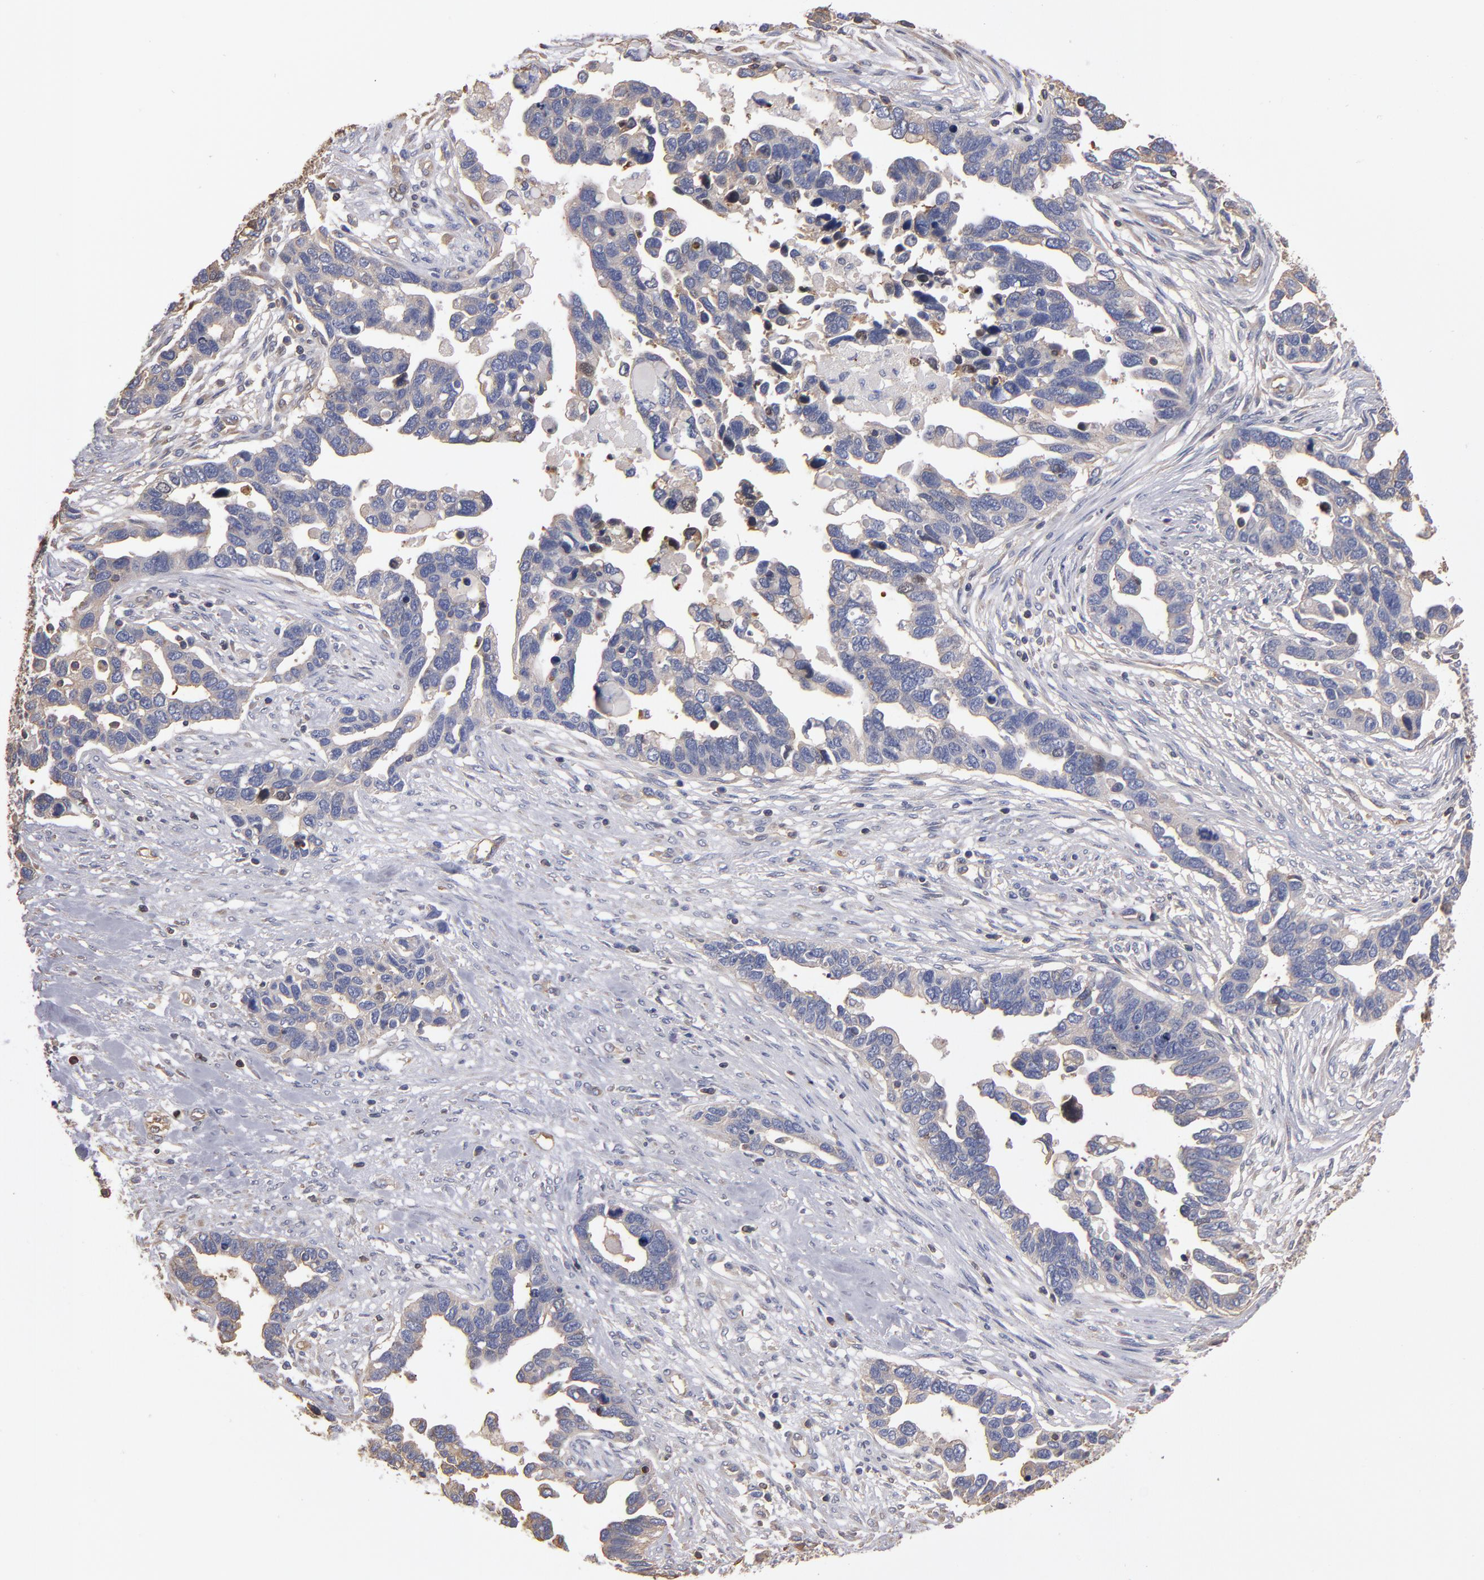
{"staining": {"intensity": "weak", "quantity": ">75%", "location": "cytoplasmic/membranous"}, "tissue": "ovarian cancer", "cell_type": "Tumor cells", "image_type": "cancer", "snomed": [{"axis": "morphology", "description": "Cystadenocarcinoma, serous, NOS"}, {"axis": "topography", "description": "Ovary"}], "caption": "Weak cytoplasmic/membranous protein positivity is identified in about >75% of tumor cells in ovarian cancer (serous cystadenocarcinoma).", "gene": "ESYT2", "patient": {"sex": "female", "age": 54}}